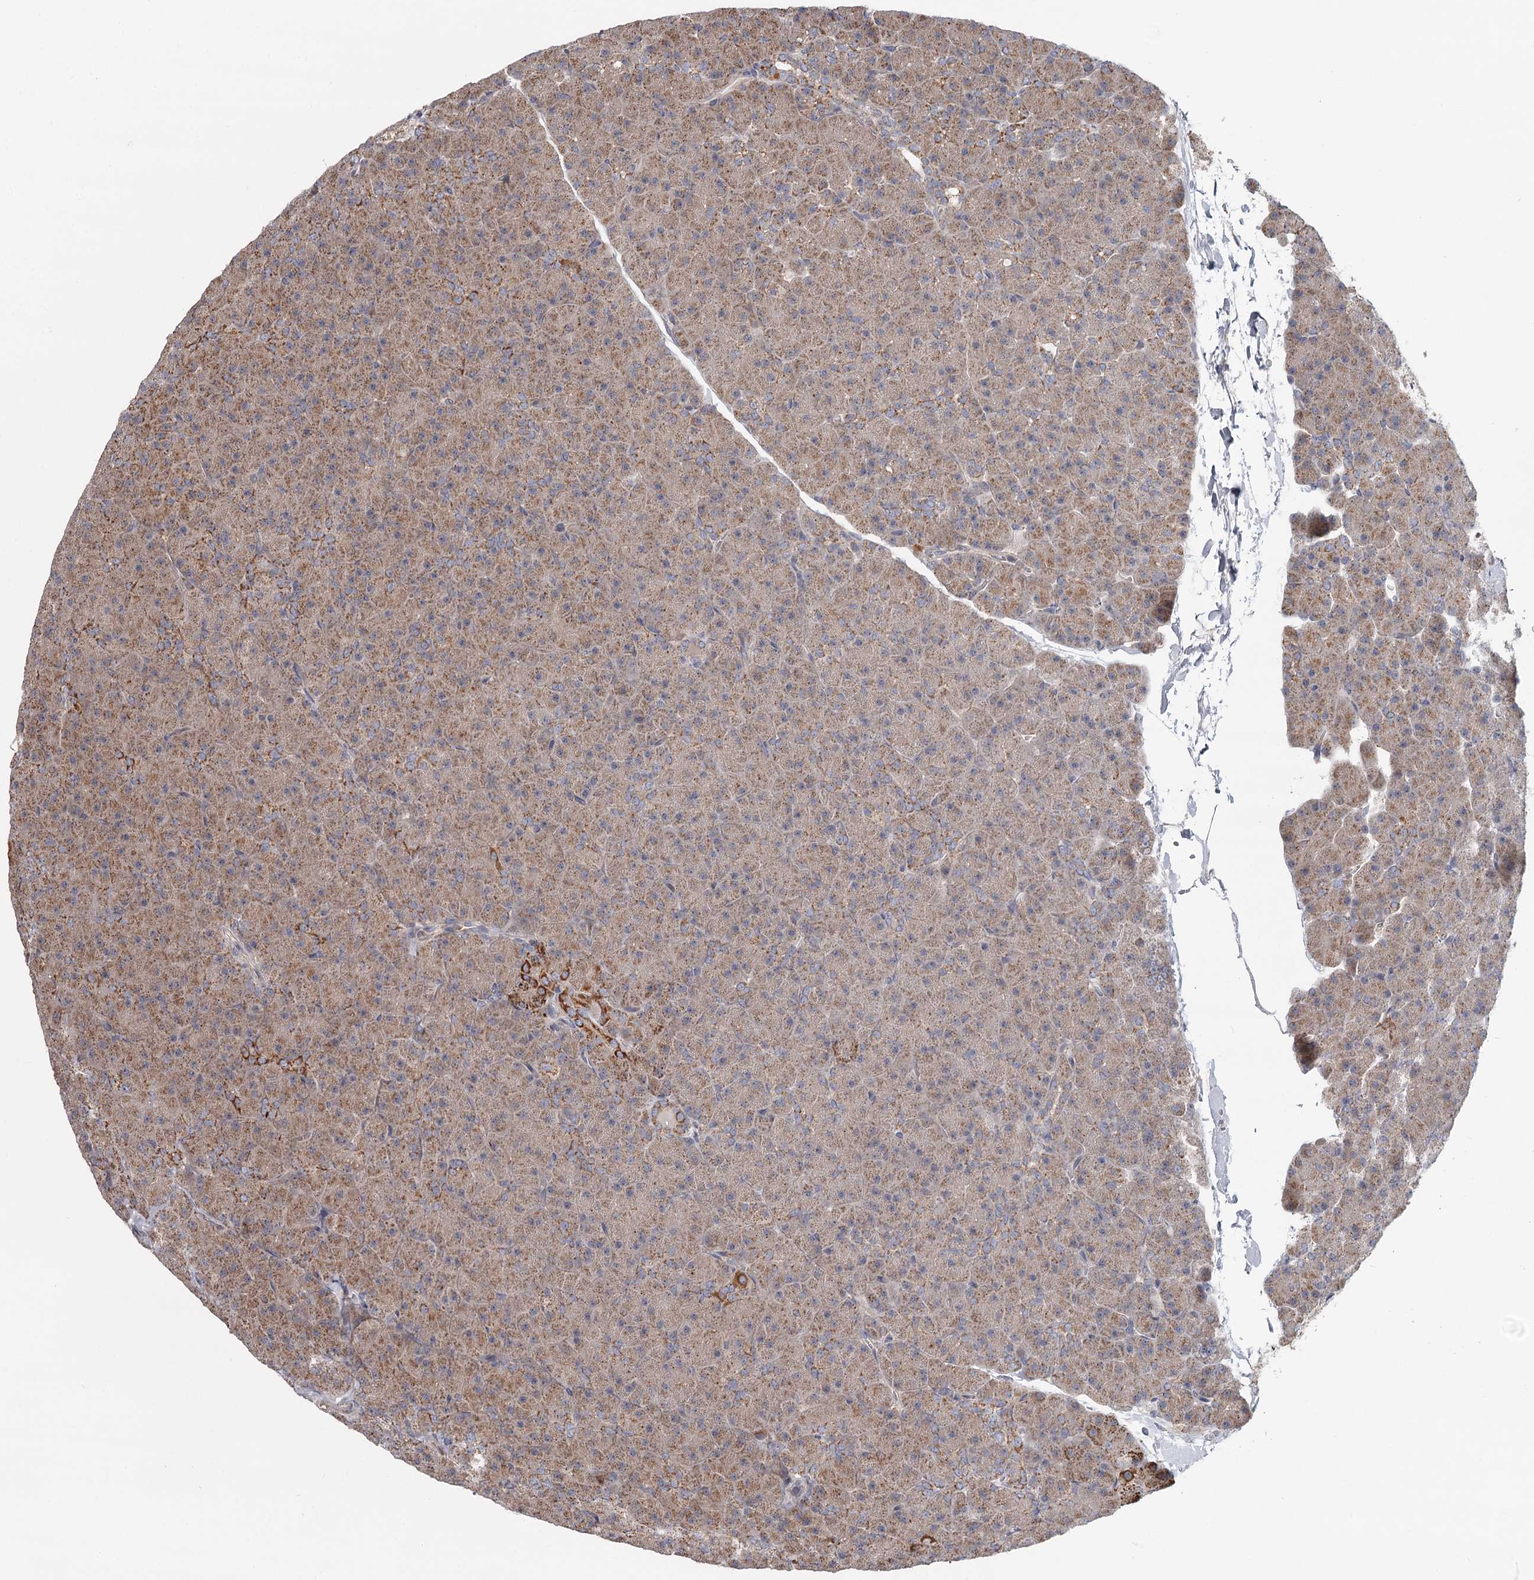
{"staining": {"intensity": "strong", "quantity": "25%-75%", "location": "cytoplasmic/membranous"}, "tissue": "pancreas", "cell_type": "Exocrine glandular cells", "image_type": "normal", "snomed": [{"axis": "morphology", "description": "Normal tissue, NOS"}, {"axis": "topography", "description": "Pancreas"}], "caption": "Immunohistochemical staining of unremarkable human pancreas demonstrates strong cytoplasmic/membranous protein staining in about 25%-75% of exocrine glandular cells.", "gene": "CDC123", "patient": {"sex": "male", "age": 36}}